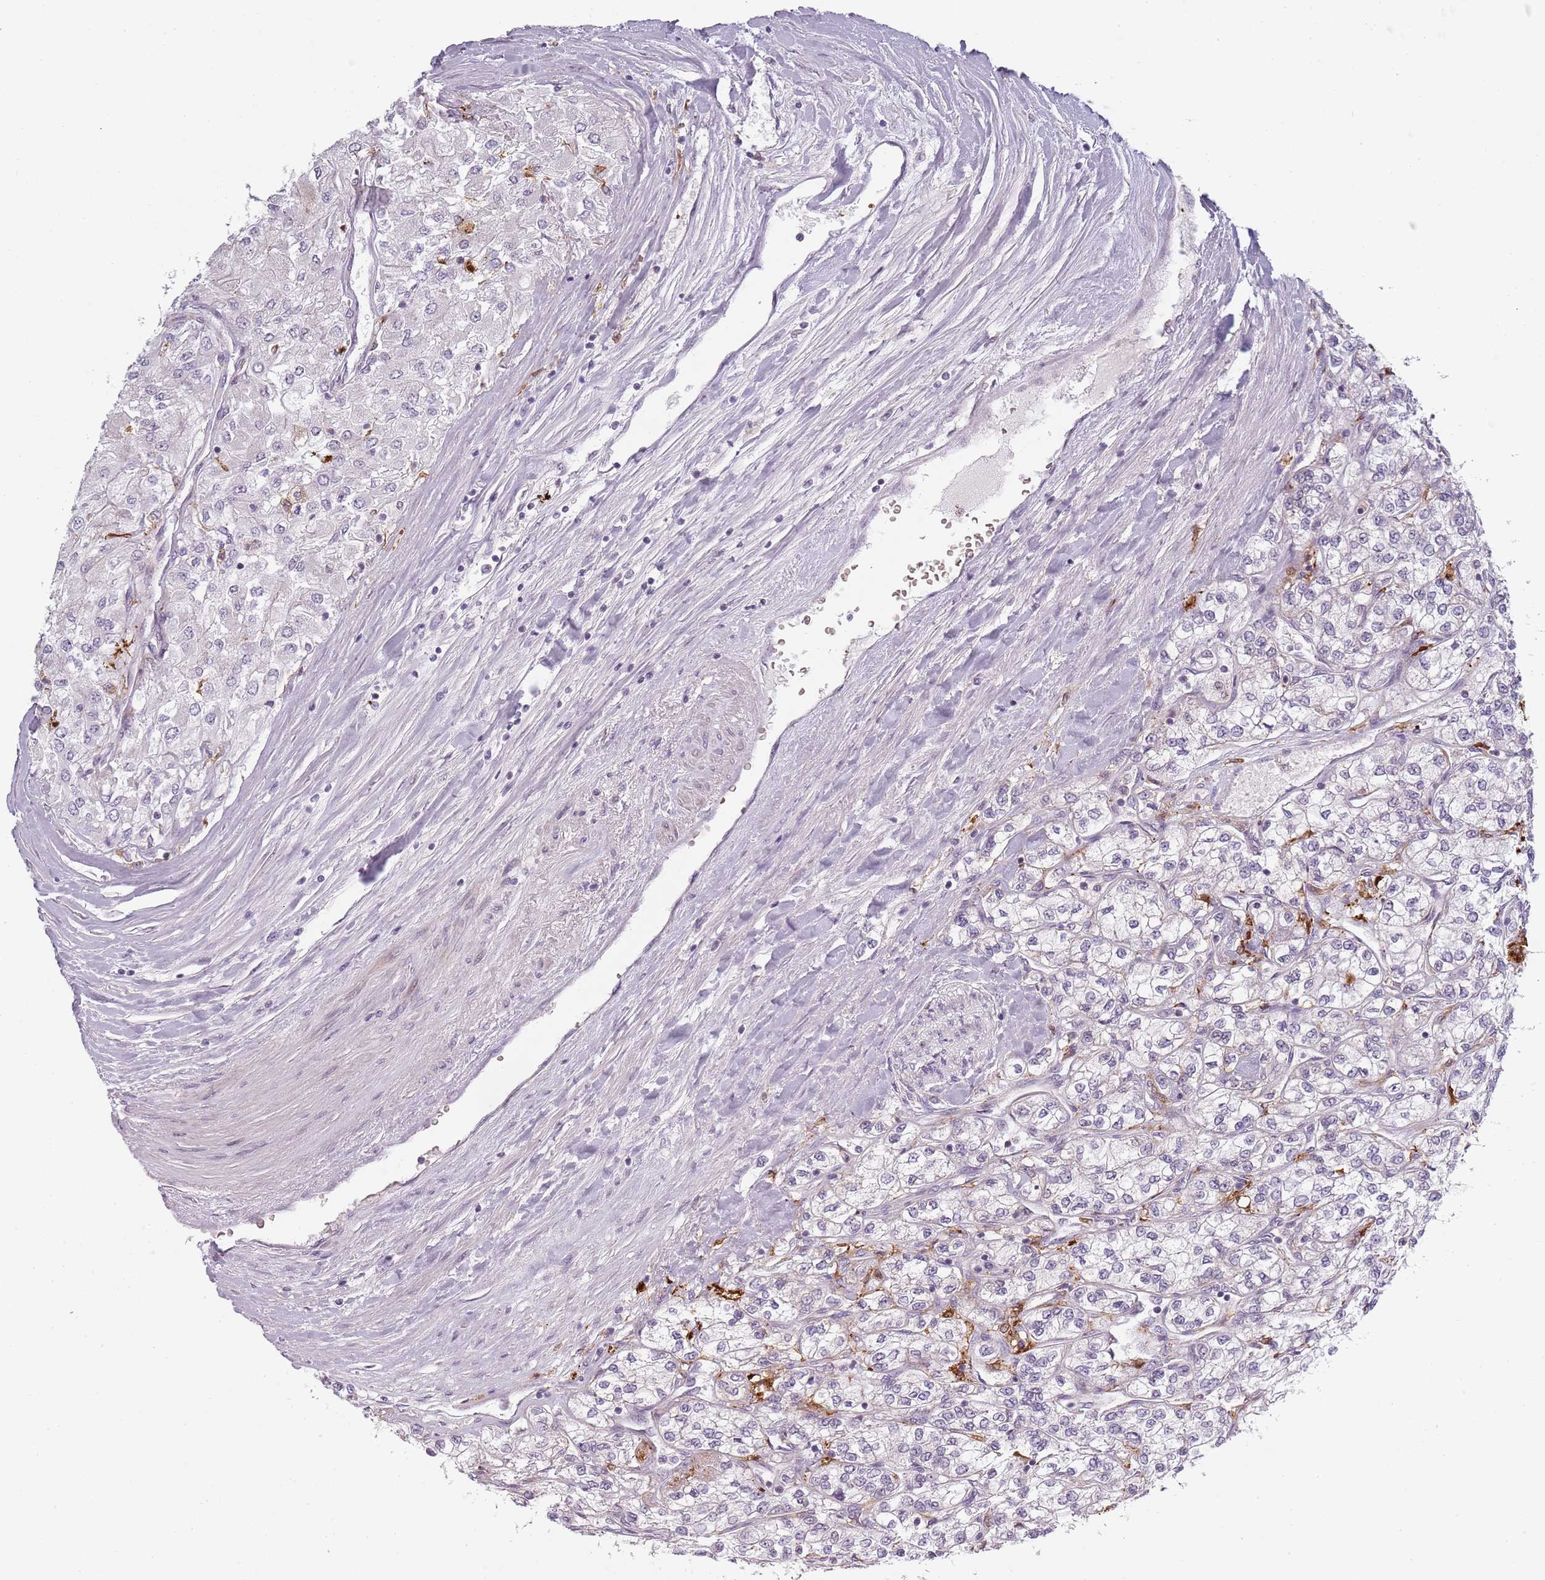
{"staining": {"intensity": "negative", "quantity": "none", "location": "none"}, "tissue": "renal cancer", "cell_type": "Tumor cells", "image_type": "cancer", "snomed": [{"axis": "morphology", "description": "Adenocarcinoma, NOS"}, {"axis": "topography", "description": "Kidney"}], "caption": "This is an immunohistochemistry photomicrograph of renal cancer. There is no staining in tumor cells.", "gene": "CC2D2B", "patient": {"sex": "male", "age": 80}}